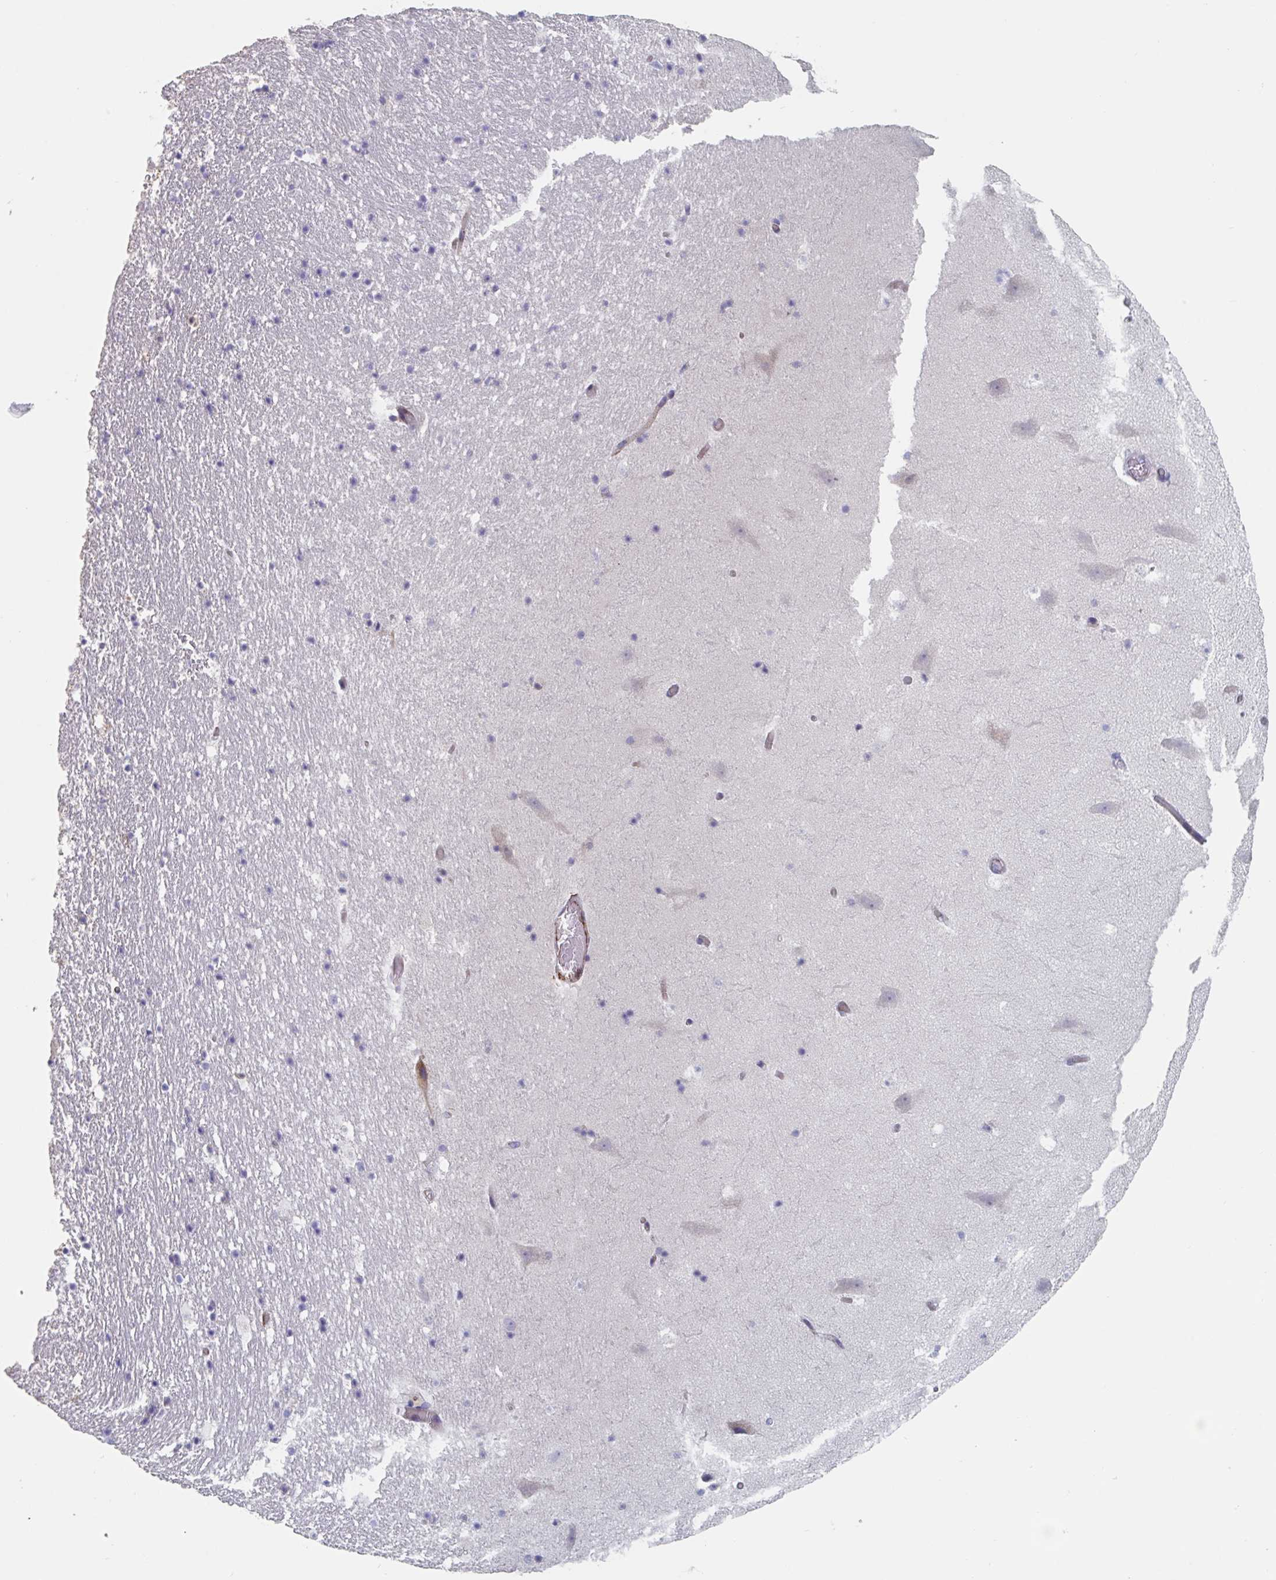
{"staining": {"intensity": "negative", "quantity": "none", "location": "none"}, "tissue": "hippocampus", "cell_type": "Glial cells", "image_type": "normal", "snomed": [{"axis": "morphology", "description": "Normal tissue, NOS"}, {"axis": "topography", "description": "Hippocampus"}], "caption": "A photomicrograph of human hippocampus is negative for staining in glial cells. (Stains: DAB (3,3'-diaminobenzidine) IHC with hematoxylin counter stain, Microscopy: brightfield microscopy at high magnification).", "gene": "ABHD16A", "patient": {"sex": "female", "age": 42}}